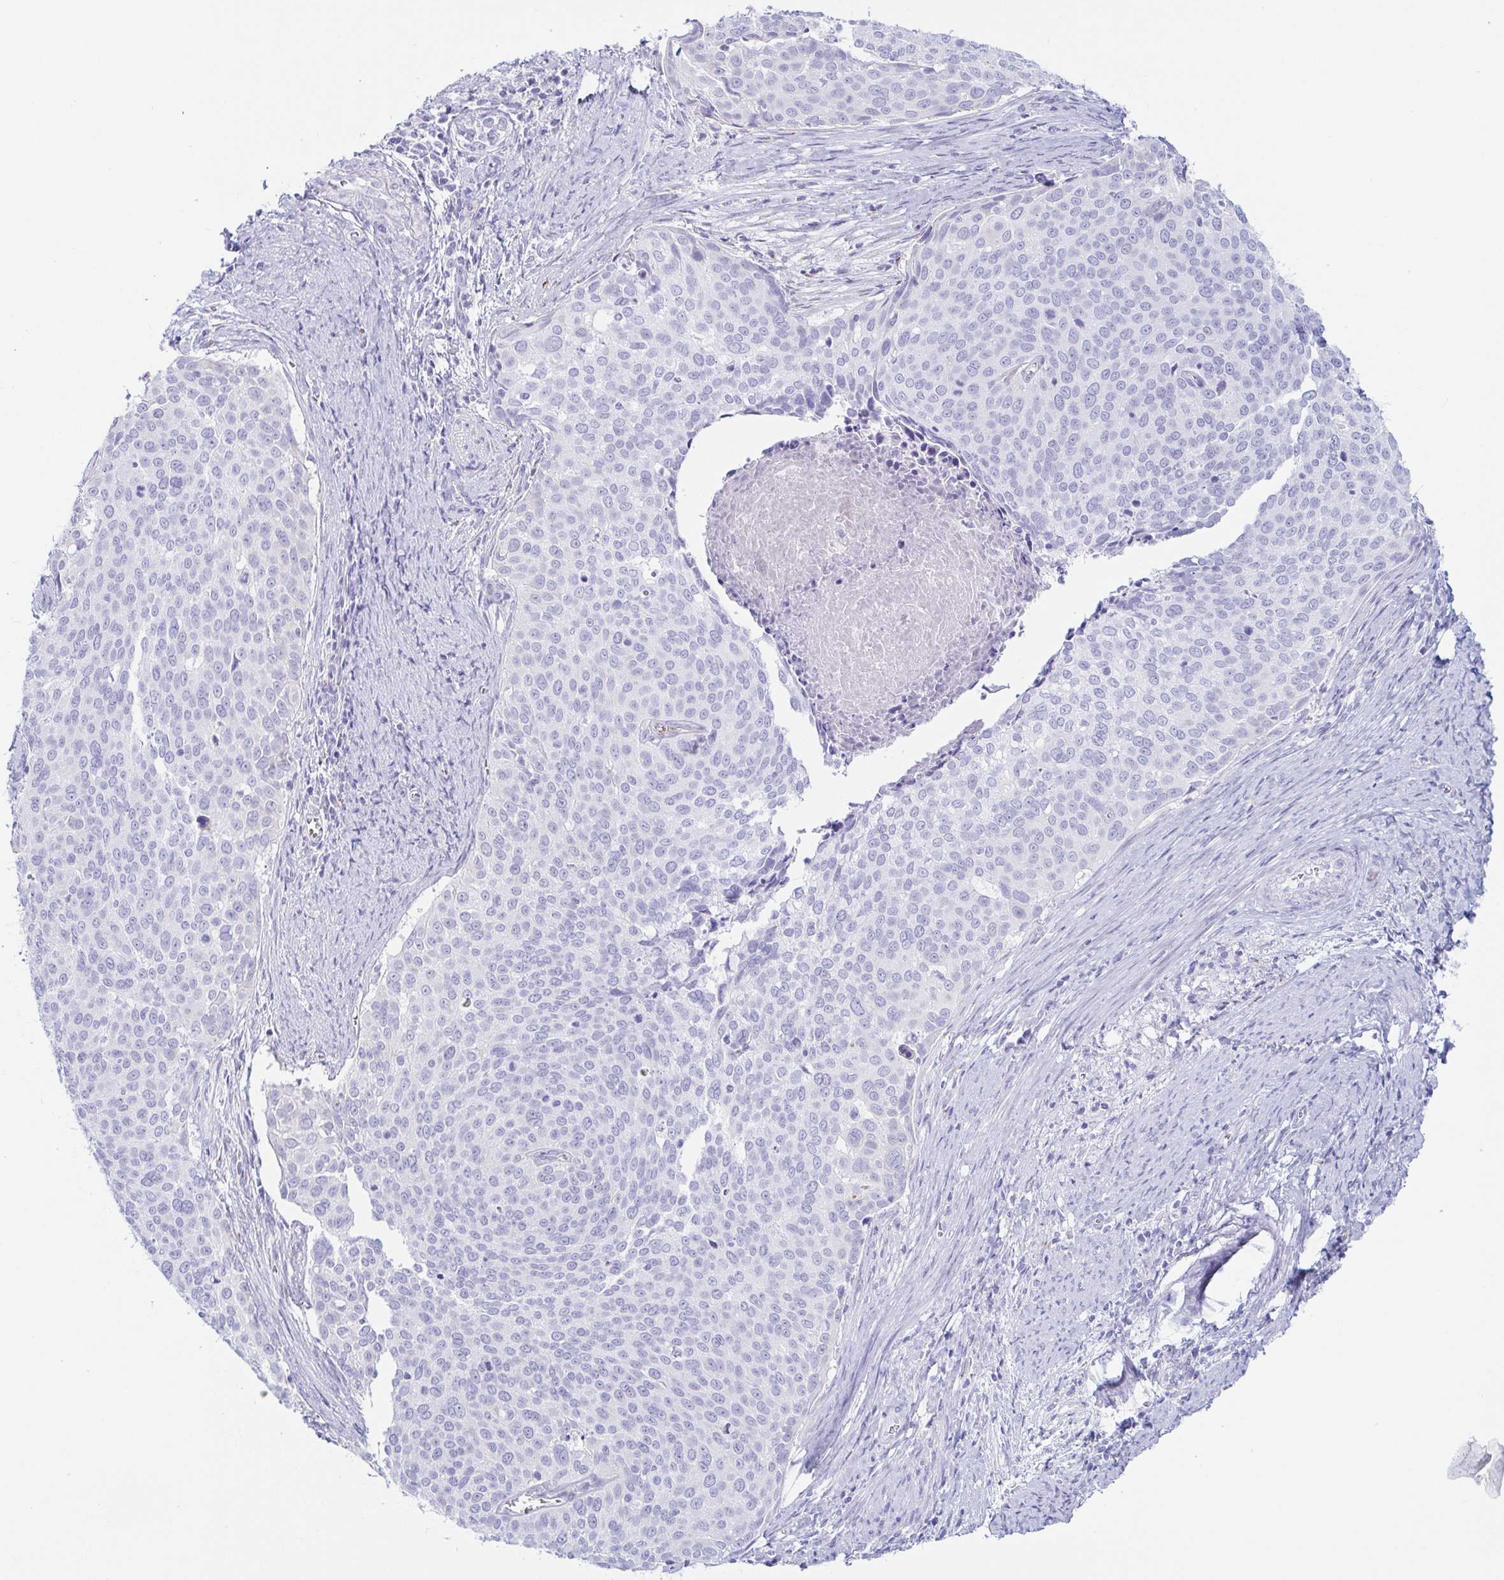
{"staining": {"intensity": "negative", "quantity": "none", "location": "none"}, "tissue": "cervical cancer", "cell_type": "Tumor cells", "image_type": "cancer", "snomed": [{"axis": "morphology", "description": "Squamous cell carcinoma, NOS"}, {"axis": "topography", "description": "Cervix"}], "caption": "Immunohistochemistry (IHC) image of human cervical cancer (squamous cell carcinoma) stained for a protein (brown), which demonstrates no expression in tumor cells. (Brightfield microscopy of DAB (3,3'-diaminobenzidine) immunohistochemistry (IHC) at high magnification).", "gene": "LDLRAD1", "patient": {"sex": "female", "age": 39}}